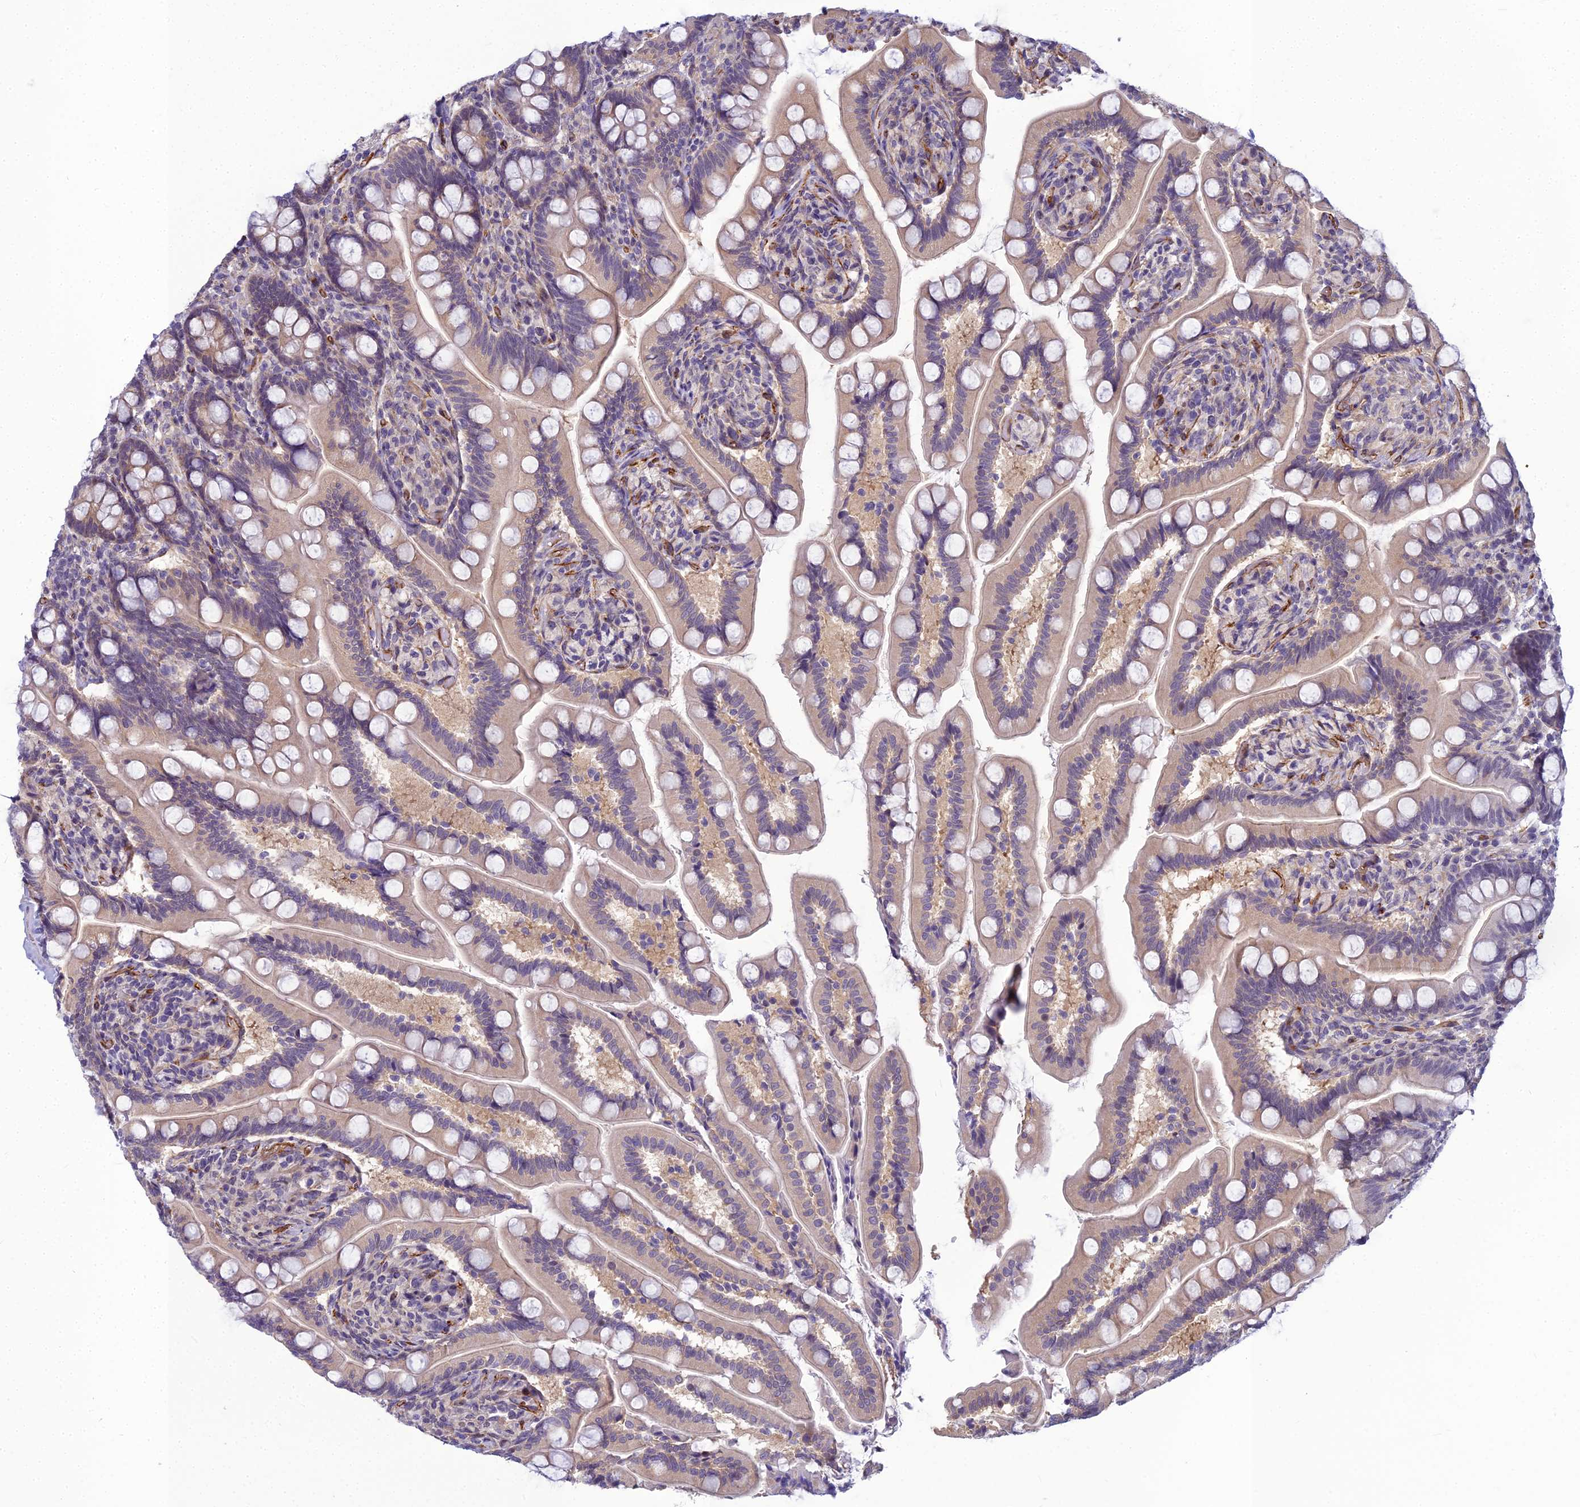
{"staining": {"intensity": "moderate", "quantity": "<25%", "location": "cytoplasmic/membranous,nuclear"}, "tissue": "small intestine", "cell_type": "Glandular cells", "image_type": "normal", "snomed": [{"axis": "morphology", "description": "Normal tissue, NOS"}, {"axis": "topography", "description": "Small intestine"}], "caption": "Moderate cytoplasmic/membranous,nuclear staining is appreciated in about <25% of glandular cells in unremarkable small intestine.", "gene": "RGL3", "patient": {"sex": "female", "age": 64}}